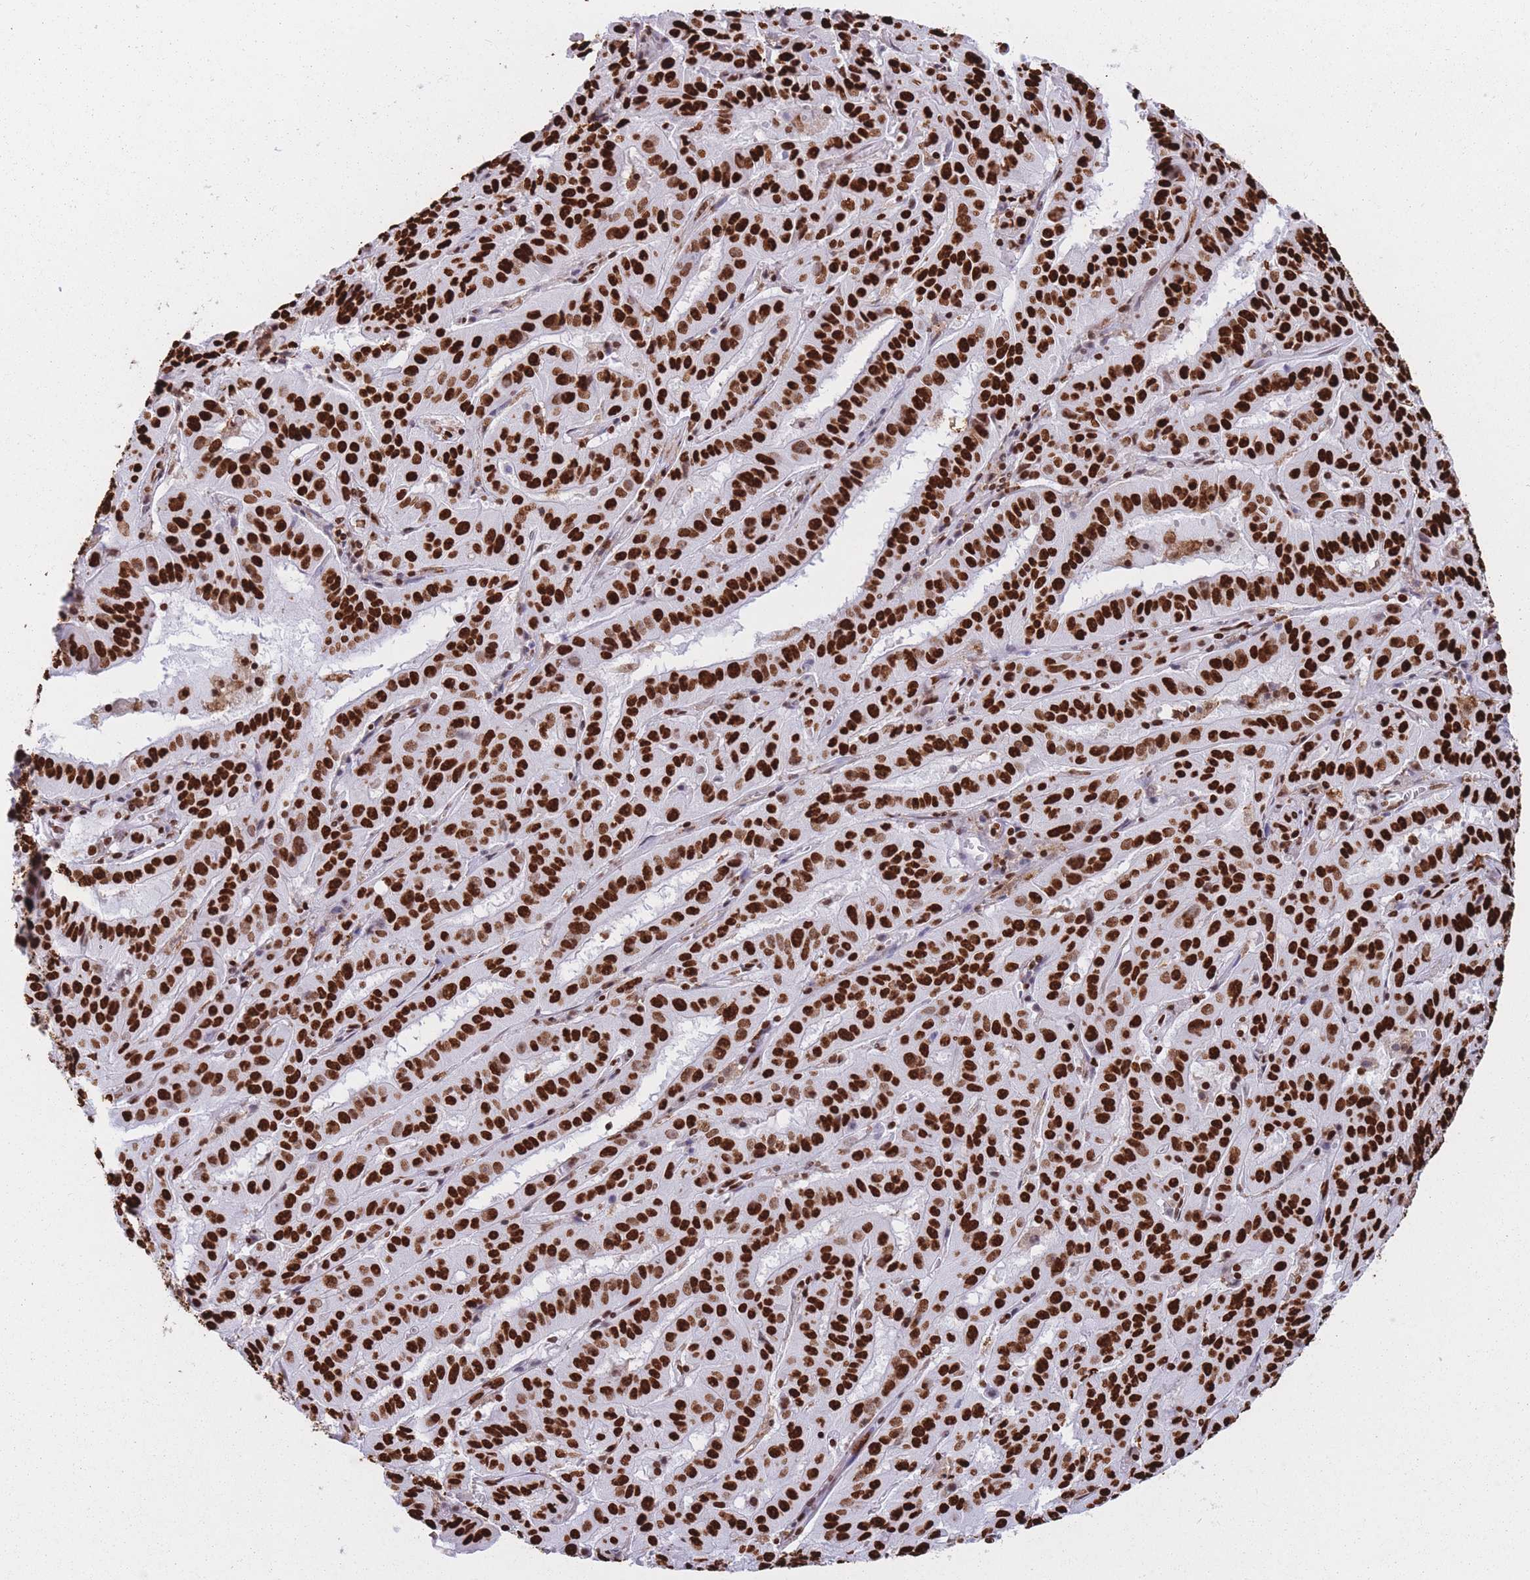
{"staining": {"intensity": "strong", "quantity": ">75%", "location": "nuclear"}, "tissue": "pancreatic cancer", "cell_type": "Tumor cells", "image_type": "cancer", "snomed": [{"axis": "morphology", "description": "Adenocarcinoma, NOS"}, {"axis": "topography", "description": "Pancreas"}], "caption": "This histopathology image displays IHC staining of human pancreatic cancer, with high strong nuclear staining in approximately >75% of tumor cells.", "gene": "HNRNPUL1", "patient": {"sex": "male", "age": 63}}